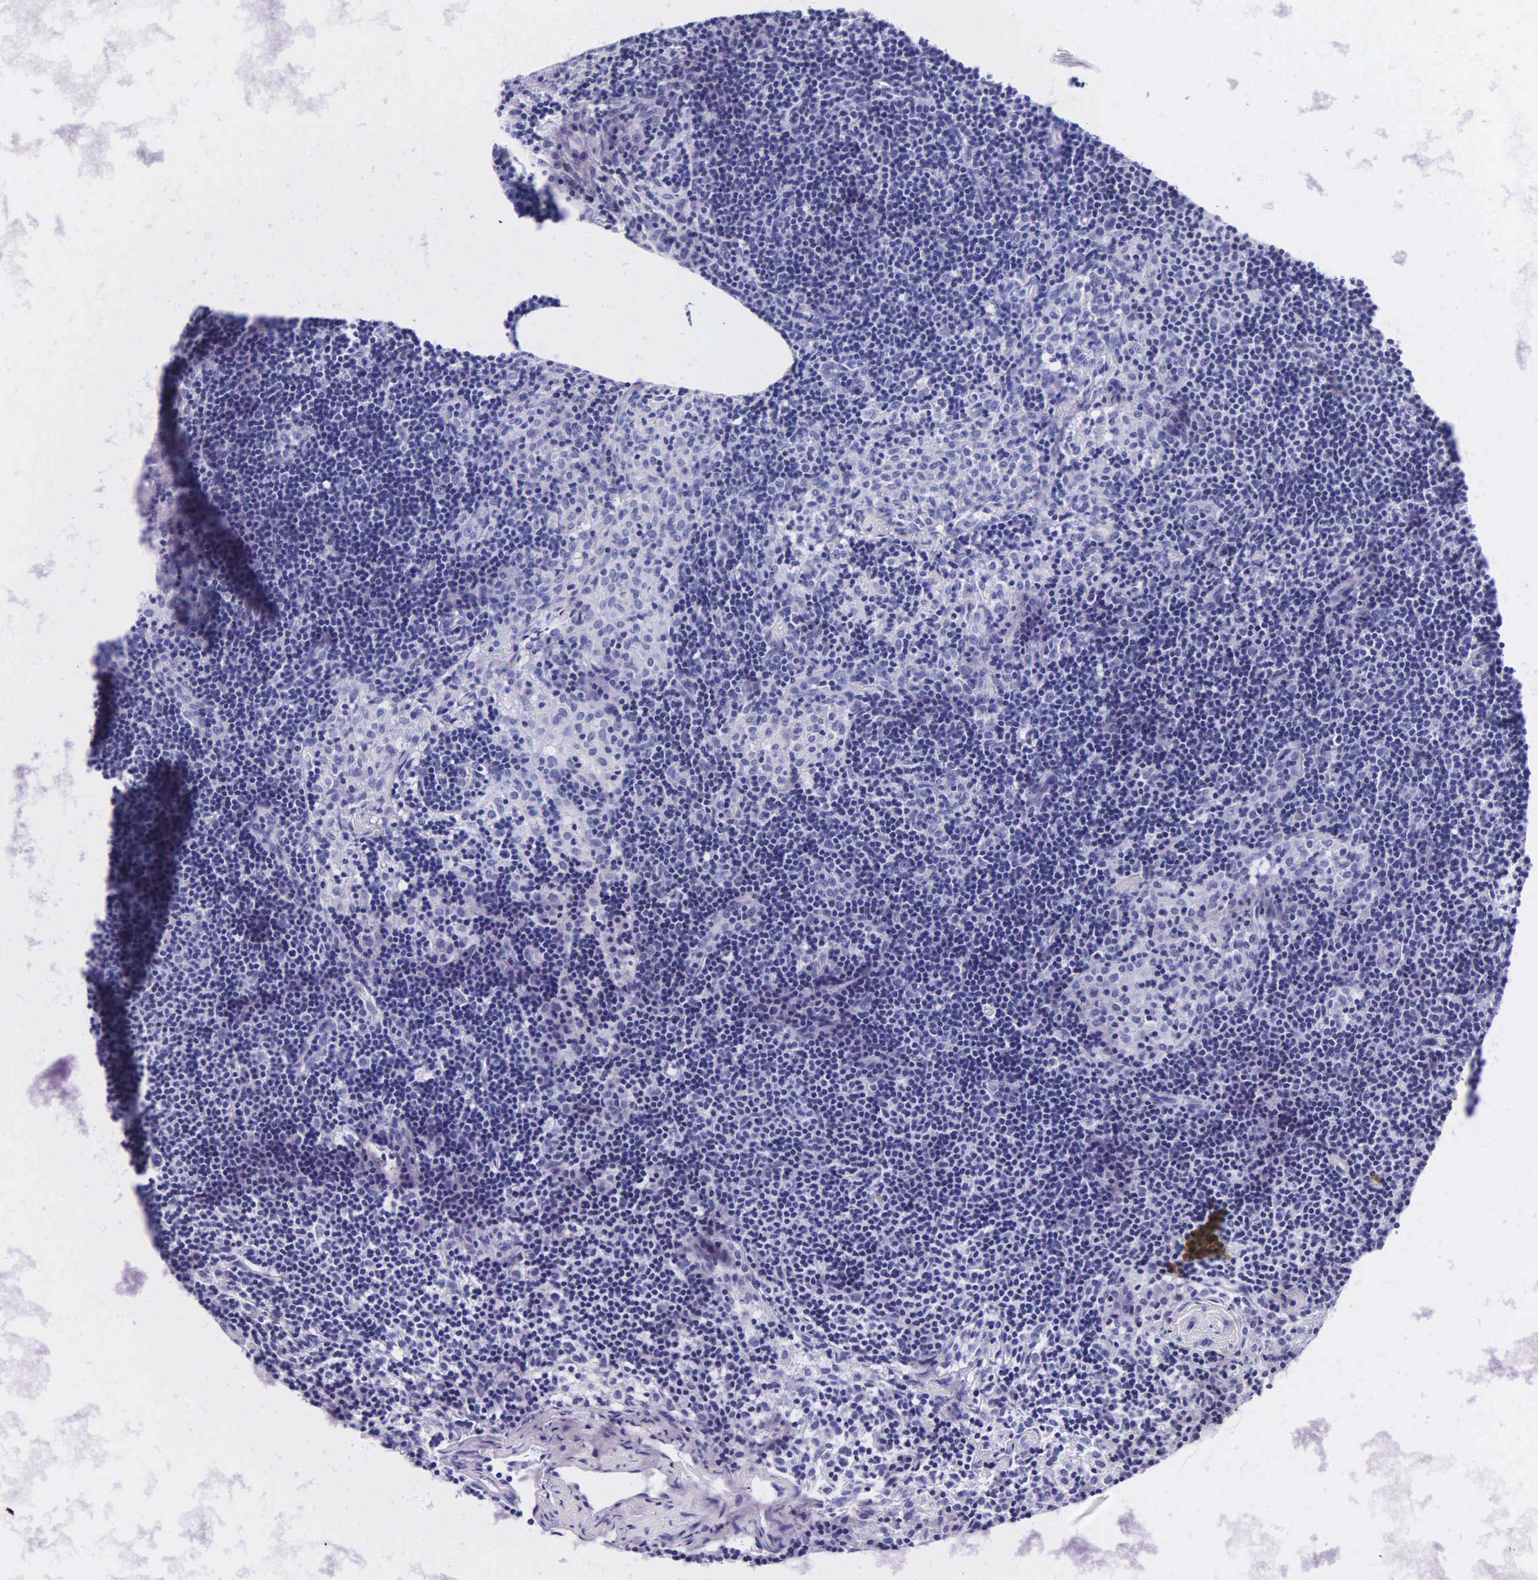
{"staining": {"intensity": "negative", "quantity": "none", "location": "none"}, "tissue": "lymph node", "cell_type": "Germinal center cells", "image_type": "normal", "snomed": [{"axis": "morphology", "description": "Normal tissue, NOS"}, {"axis": "topography", "description": "Lymph node"}], "caption": "IHC image of benign human lymph node stained for a protein (brown), which reveals no staining in germinal center cells.", "gene": "MB", "patient": {"sex": "female", "age": 35}}